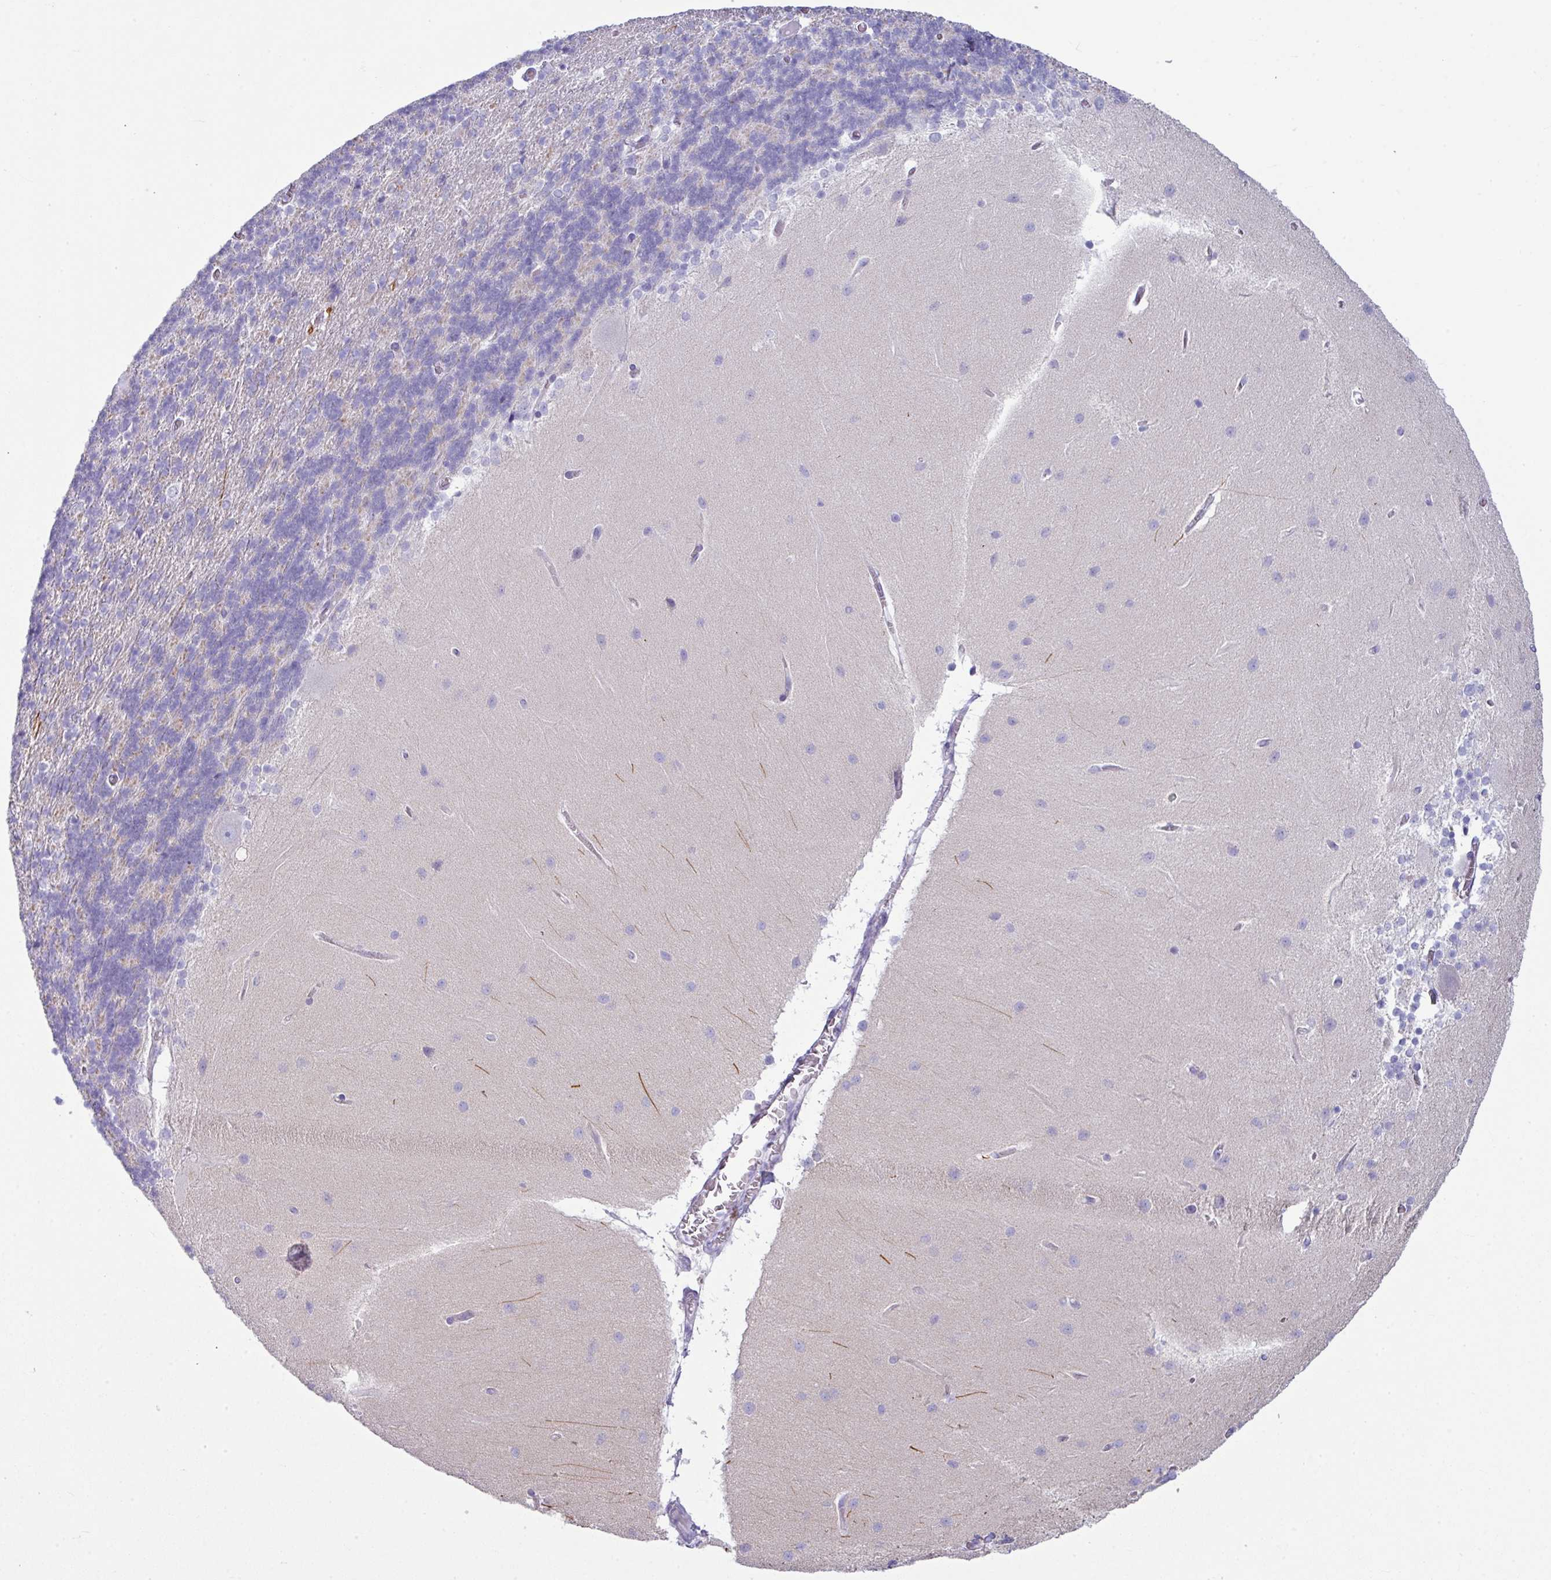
{"staining": {"intensity": "negative", "quantity": "none", "location": "none"}, "tissue": "cerebellum", "cell_type": "Cells in granular layer", "image_type": "normal", "snomed": [{"axis": "morphology", "description": "Normal tissue, NOS"}, {"axis": "topography", "description": "Cerebellum"}], "caption": "Cerebellum was stained to show a protein in brown. There is no significant staining in cells in granular layer. (Immunohistochemistry (ihc), brightfield microscopy, high magnification).", "gene": "ABCC5", "patient": {"sex": "female", "age": 54}}